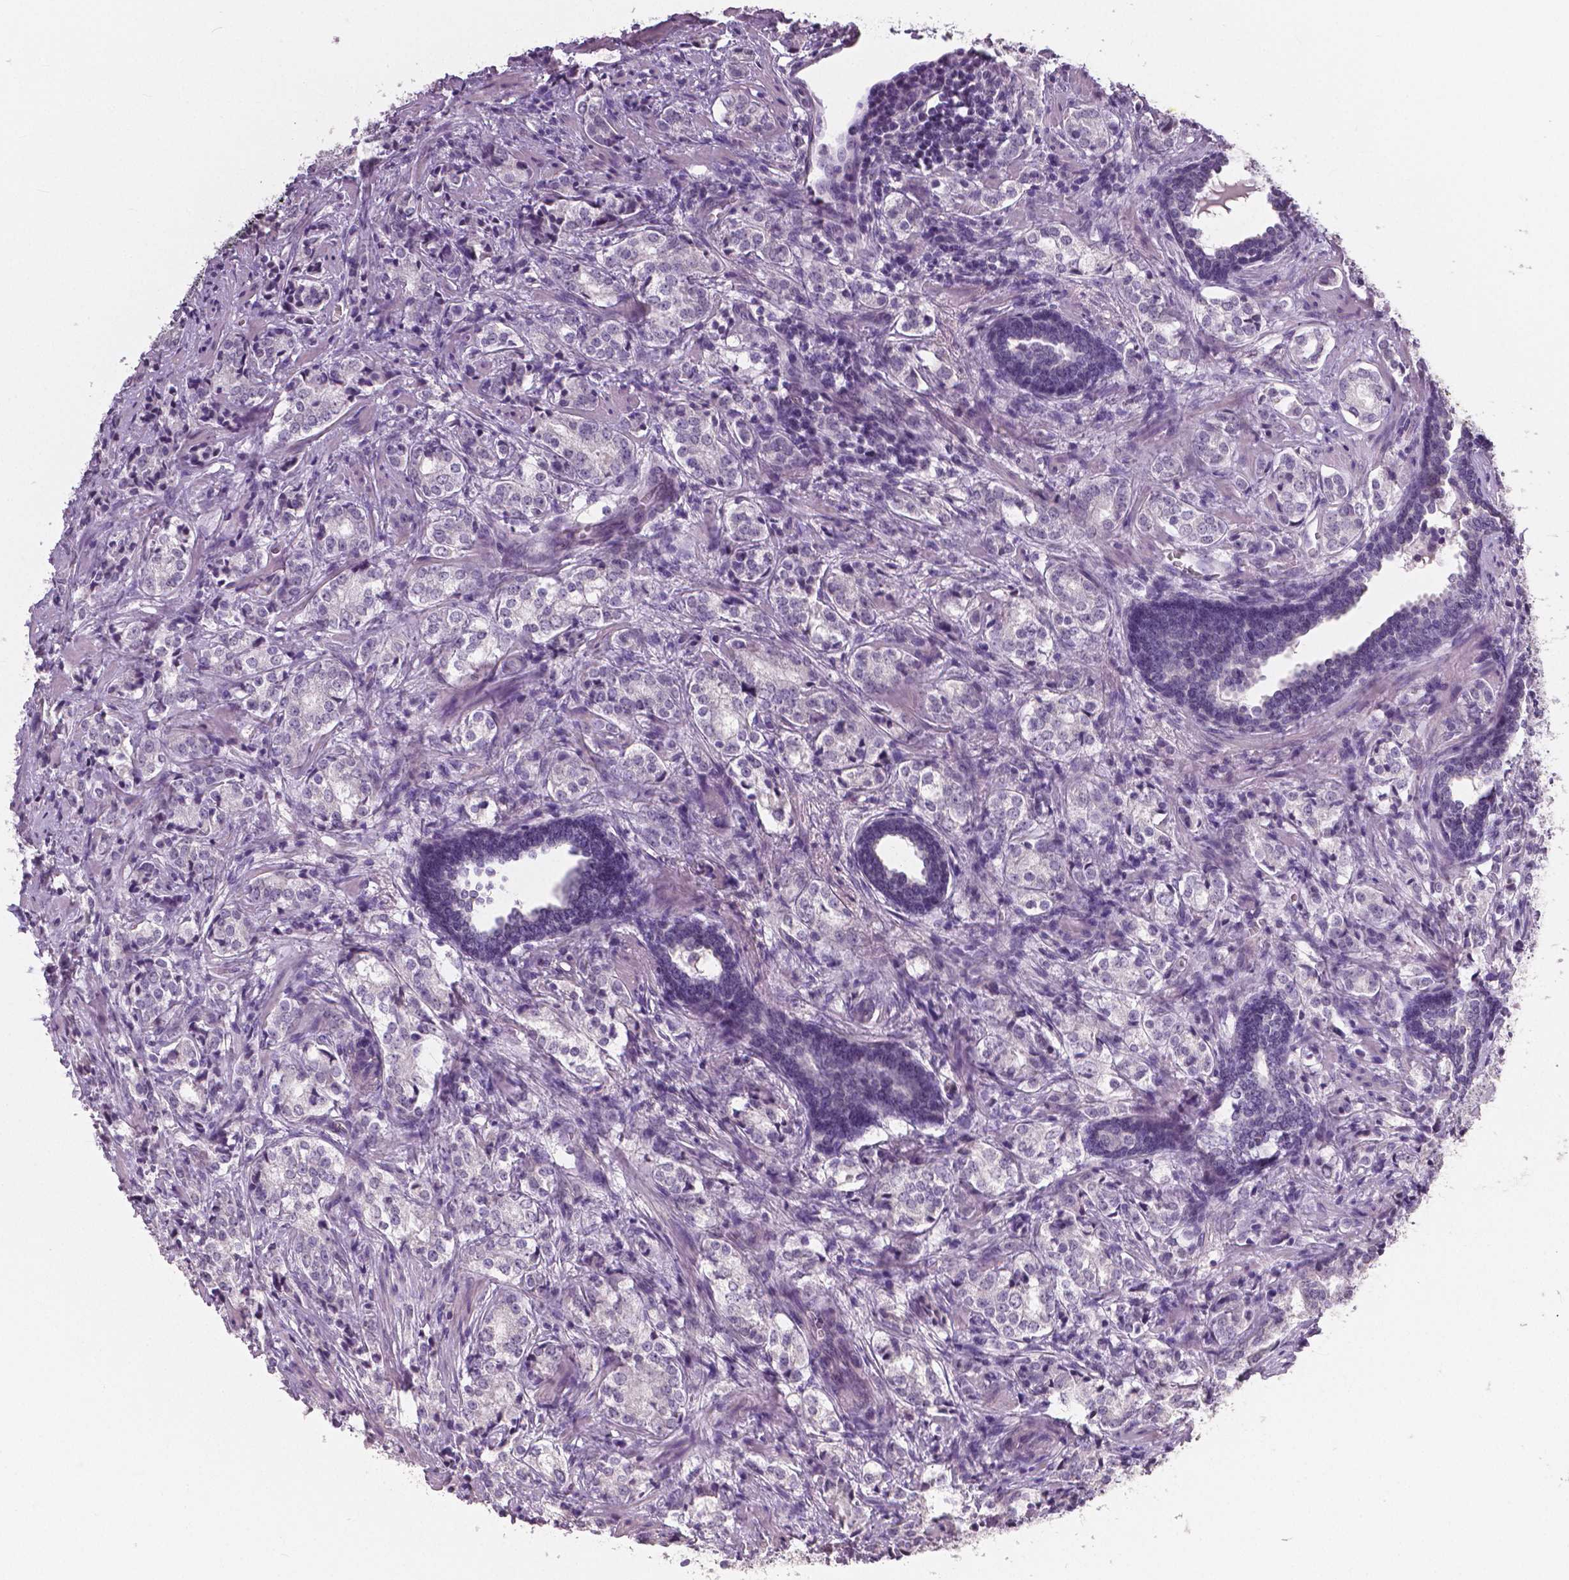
{"staining": {"intensity": "negative", "quantity": "none", "location": "none"}, "tissue": "prostate cancer", "cell_type": "Tumor cells", "image_type": "cancer", "snomed": [{"axis": "morphology", "description": "Adenocarcinoma, NOS"}, {"axis": "topography", "description": "Prostate and seminal vesicle, NOS"}], "caption": "This is a histopathology image of immunohistochemistry staining of adenocarcinoma (prostate), which shows no positivity in tumor cells.", "gene": "NECAB1", "patient": {"sex": "male", "age": 63}}